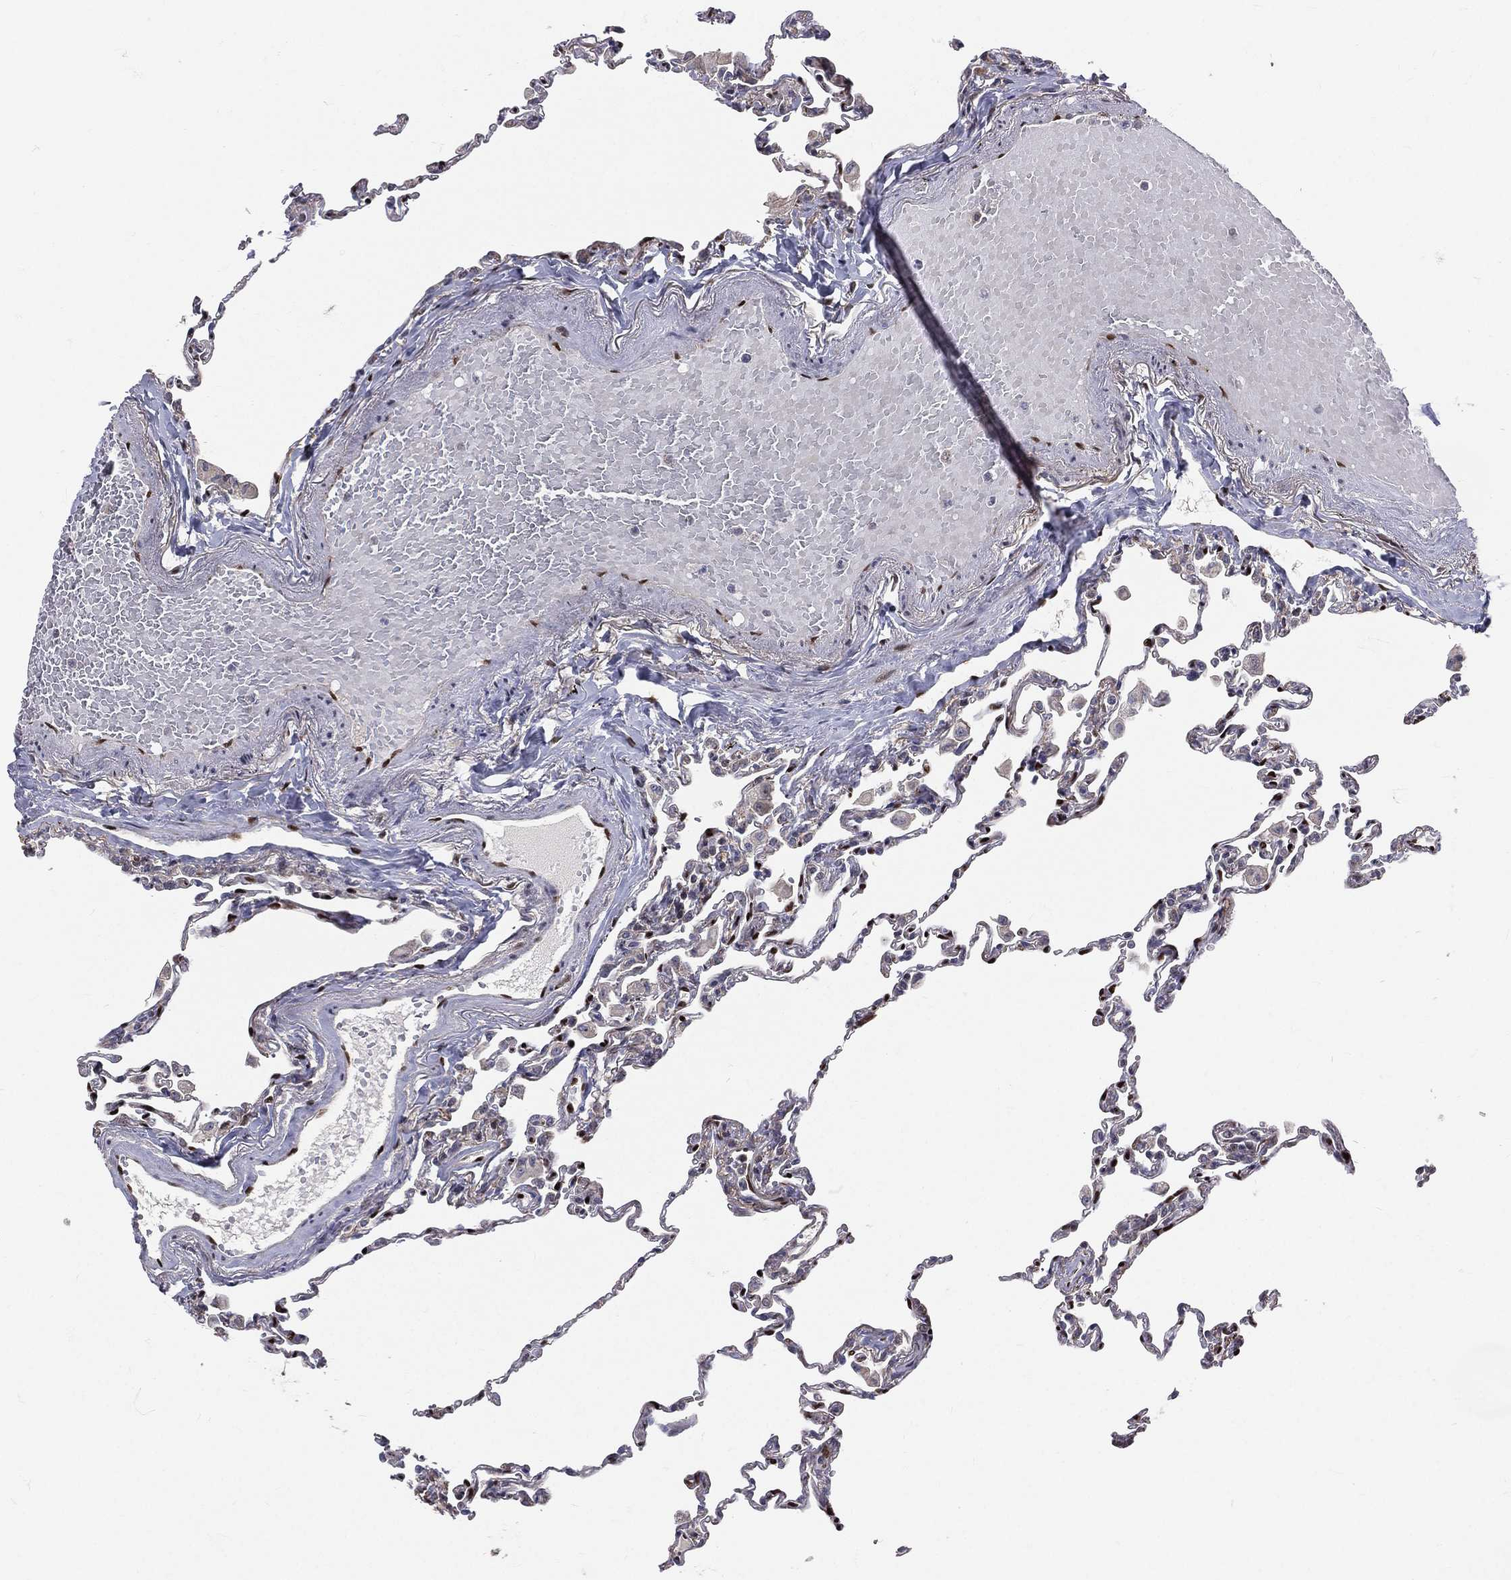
{"staining": {"intensity": "negative", "quantity": "none", "location": "none"}, "tissue": "lung", "cell_type": "Alveolar cells", "image_type": "normal", "snomed": [{"axis": "morphology", "description": "Normal tissue, NOS"}, {"axis": "topography", "description": "Lung"}], "caption": "DAB (3,3'-diaminobenzidine) immunohistochemical staining of benign human lung shows no significant positivity in alveolar cells.", "gene": "ZEB1", "patient": {"sex": "female", "age": 57}}